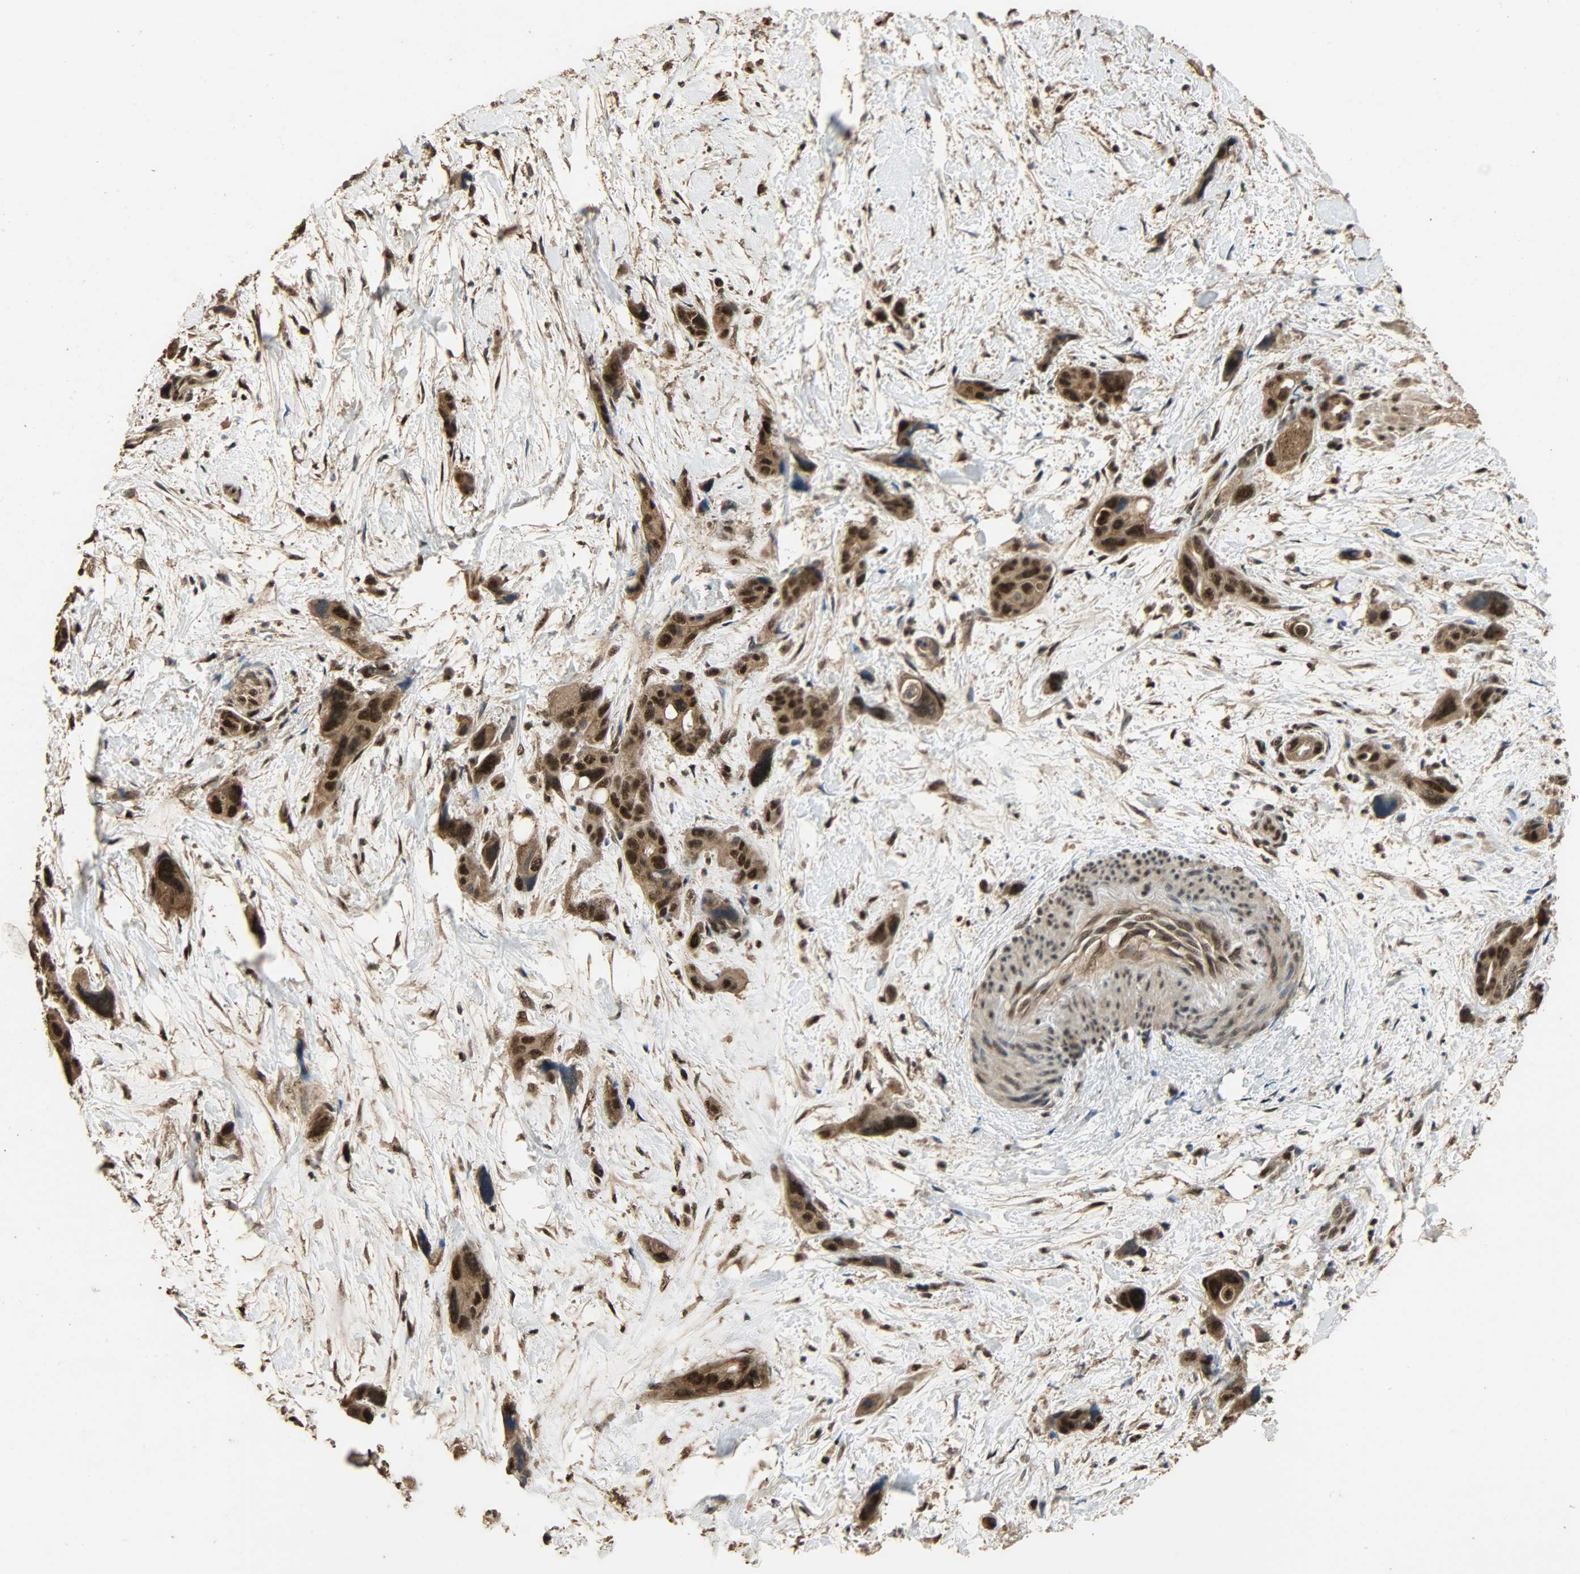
{"staining": {"intensity": "strong", "quantity": ">75%", "location": "cytoplasmic/membranous,nuclear"}, "tissue": "pancreatic cancer", "cell_type": "Tumor cells", "image_type": "cancer", "snomed": [{"axis": "morphology", "description": "Adenocarcinoma, NOS"}, {"axis": "topography", "description": "Pancreas"}], "caption": "Adenocarcinoma (pancreatic) stained with IHC demonstrates strong cytoplasmic/membranous and nuclear positivity in approximately >75% of tumor cells.", "gene": "CCNT2", "patient": {"sex": "male", "age": 46}}